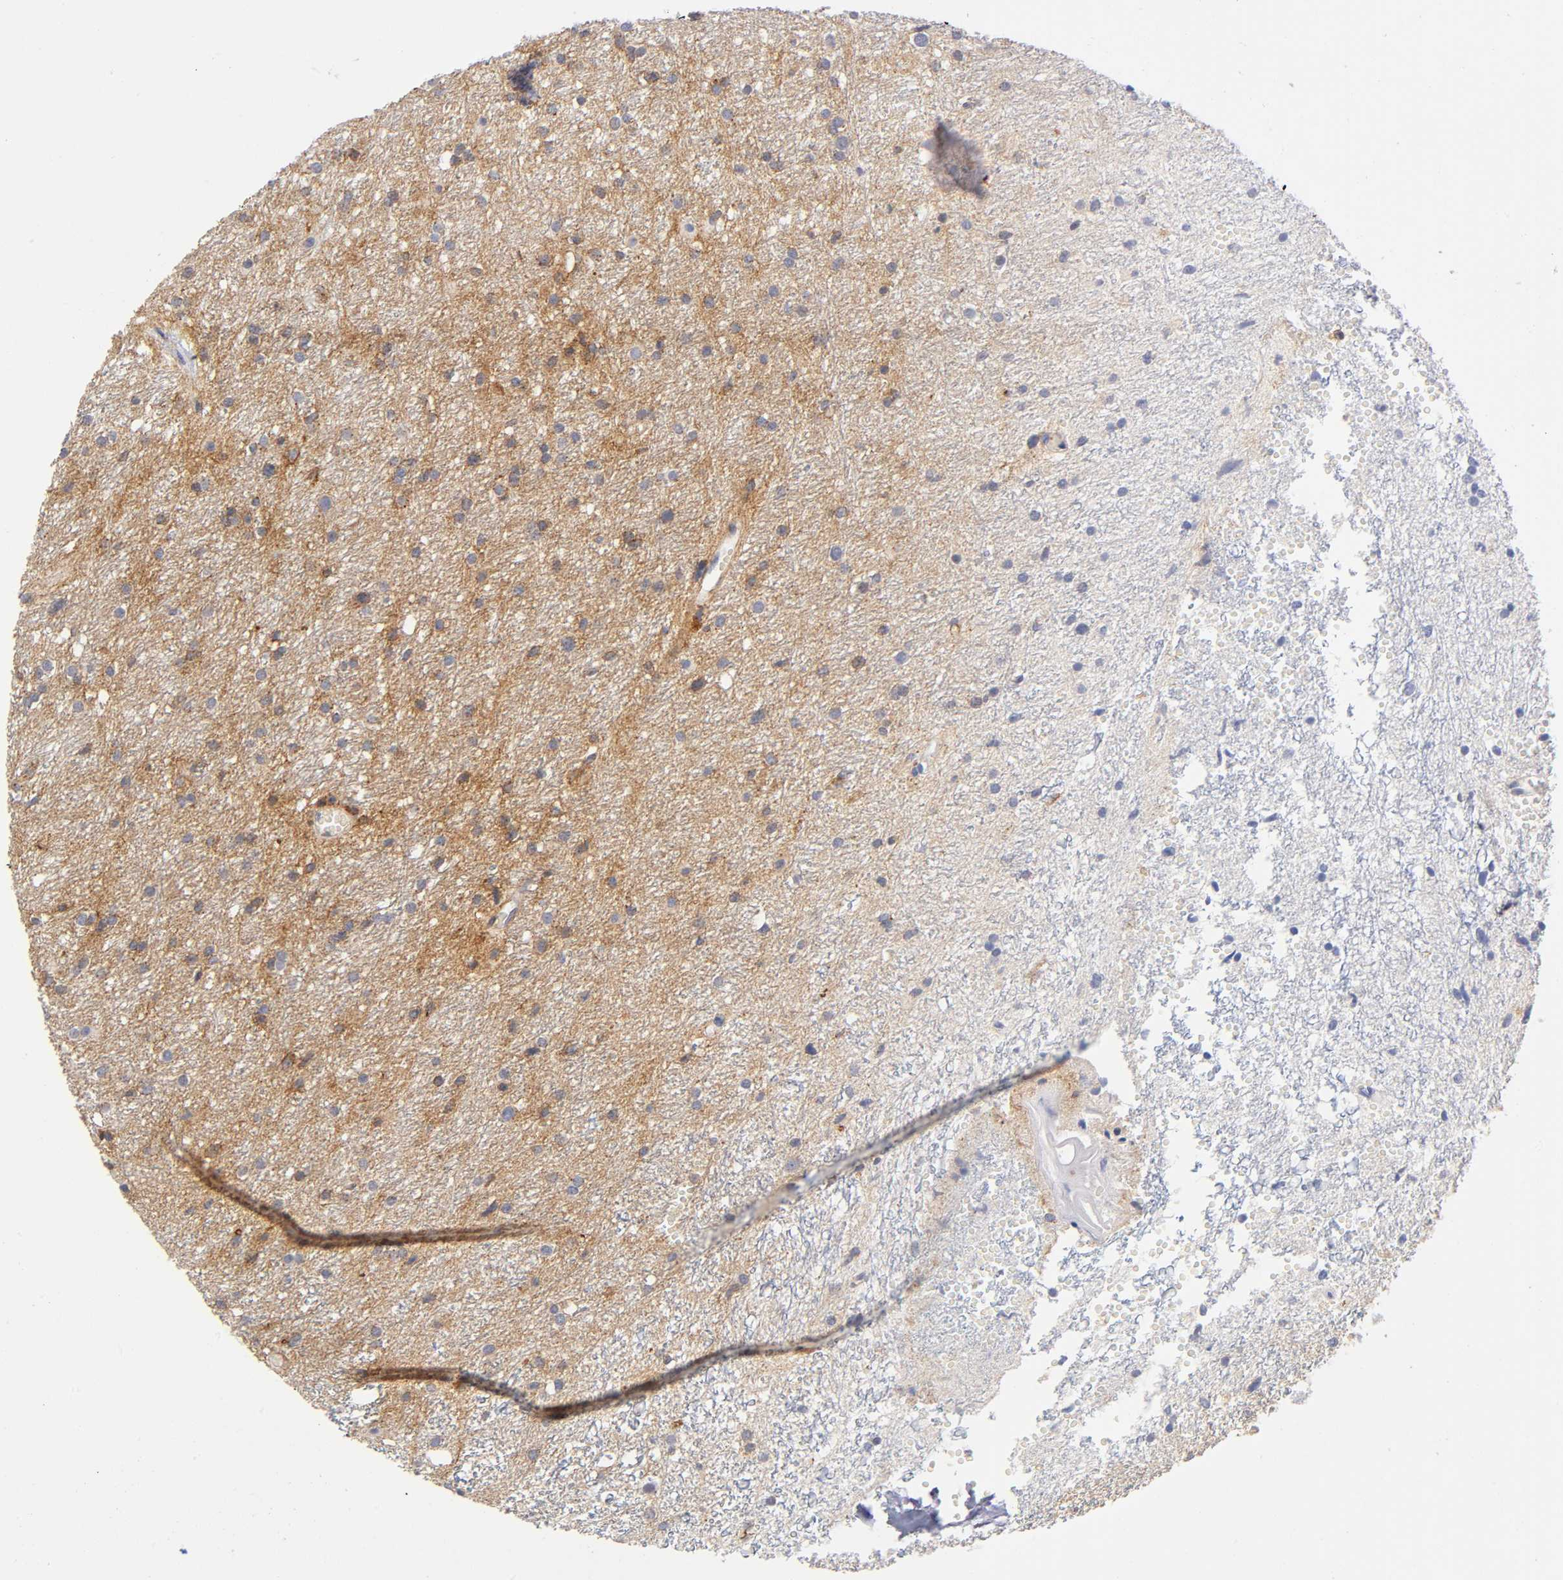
{"staining": {"intensity": "moderate", "quantity": "<25%", "location": "cytoplasmic/membranous"}, "tissue": "glioma", "cell_type": "Tumor cells", "image_type": "cancer", "snomed": [{"axis": "morphology", "description": "Glioma, malignant, High grade"}, {"axis": "topography", "description": "Brain"}], "caption": "The immunohistochemical stain highlights moderate cytoplasmic/membranous expression in tumor cells of malignant glioma (high-grade) tissue. Nuclei are stained in blue.", "gene": "ANXA7", "patient": {"sex": "female", "age": 59}}